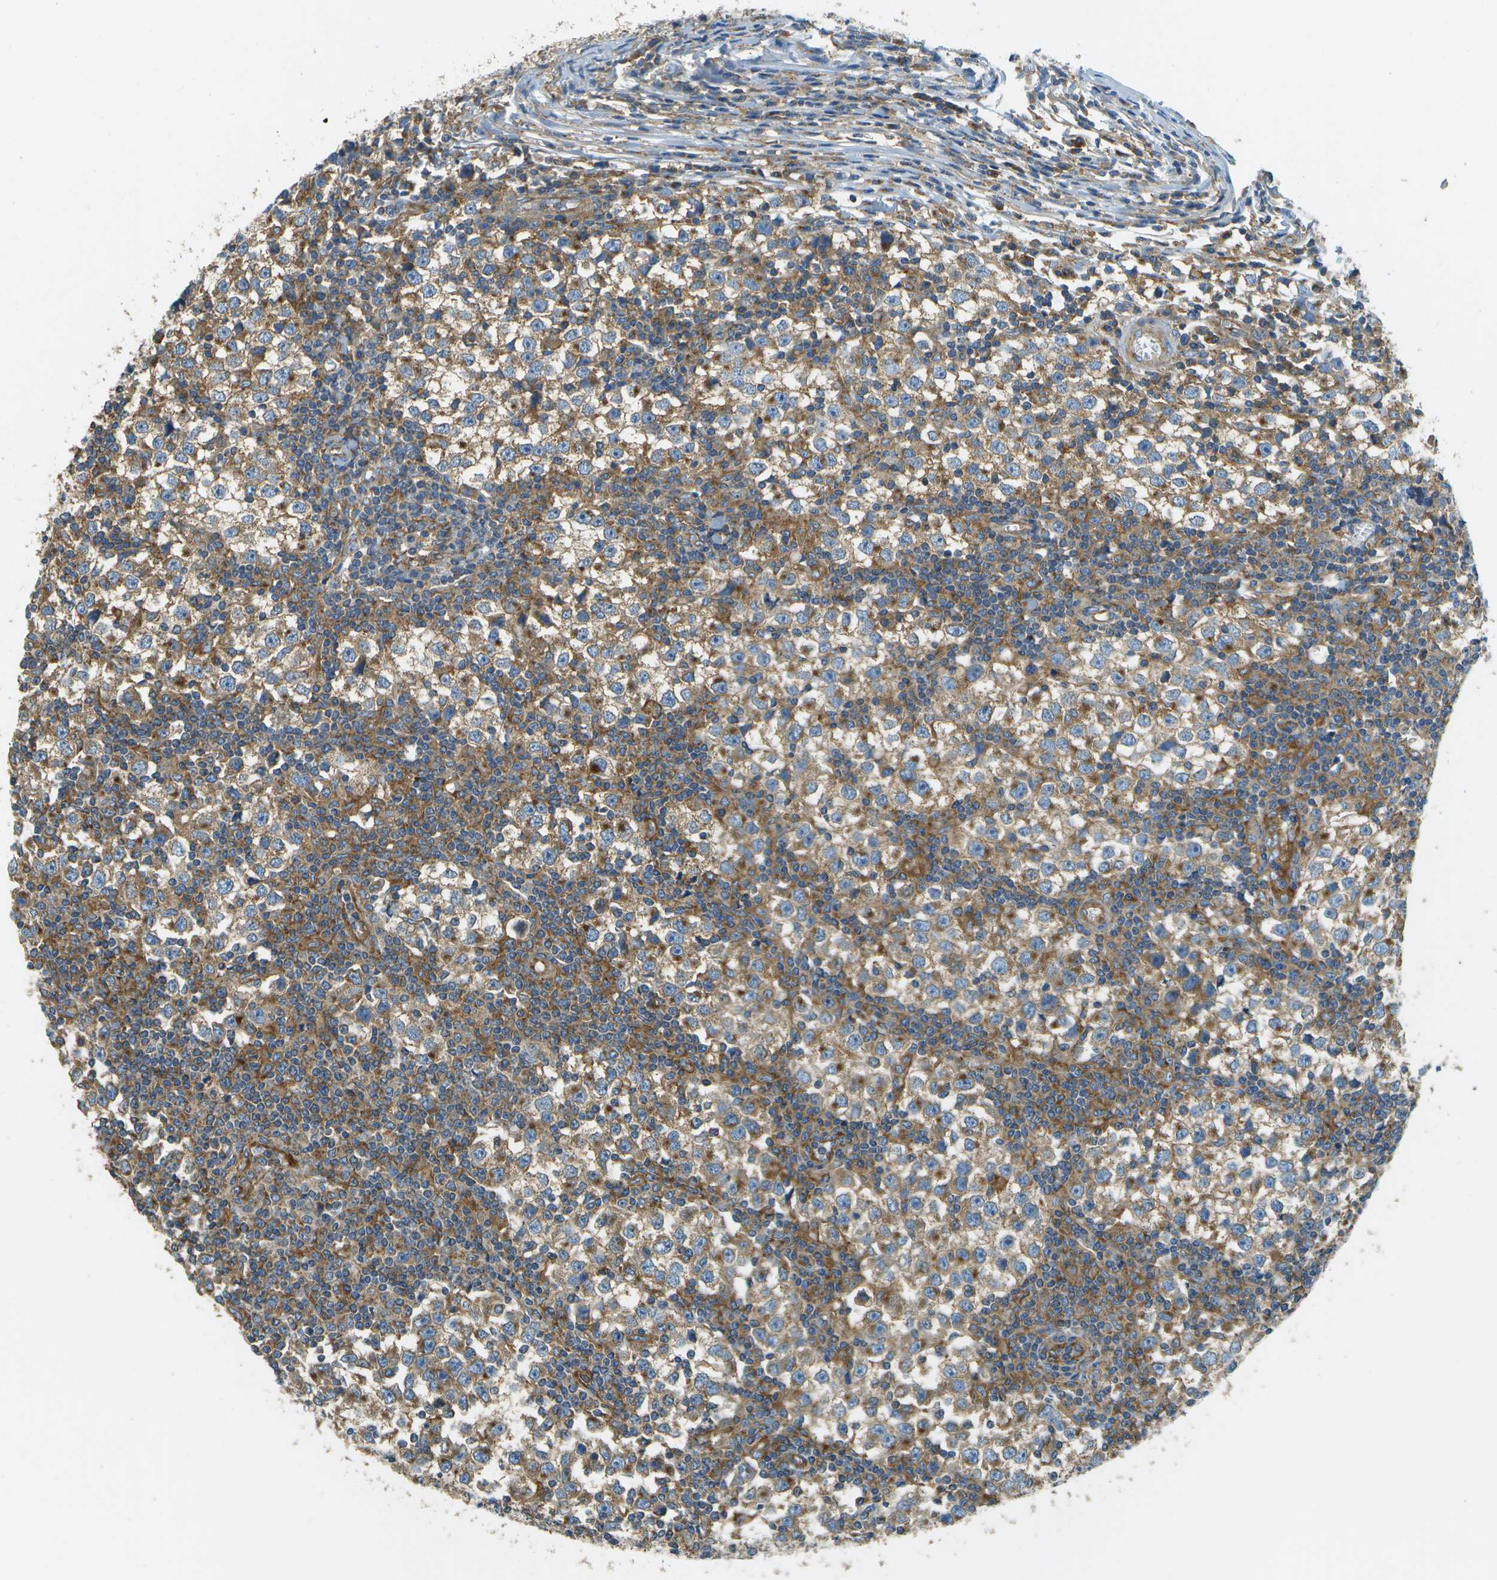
{"staining": {"intensity": "moderate", "quantity": ">75%", "location": "cytoplasmic/membranous"}, "tissue": "testis cancer", "cell_type": "Tumor cells", "image_type": "cancer", "snomed": [{"axis": "morphology", "description": "Seminoma, NOS"}, {"axis": "topography", "description": "Testis"}], "caption": "Approximately >75% of tumor cells in human seminoma (testis) display moderate cytoplasmic/membranous protein staining as visualized by brown immunohistochemical staining.", "gene": "CLTC", "patient": {"sex": "male", "age": 65}}